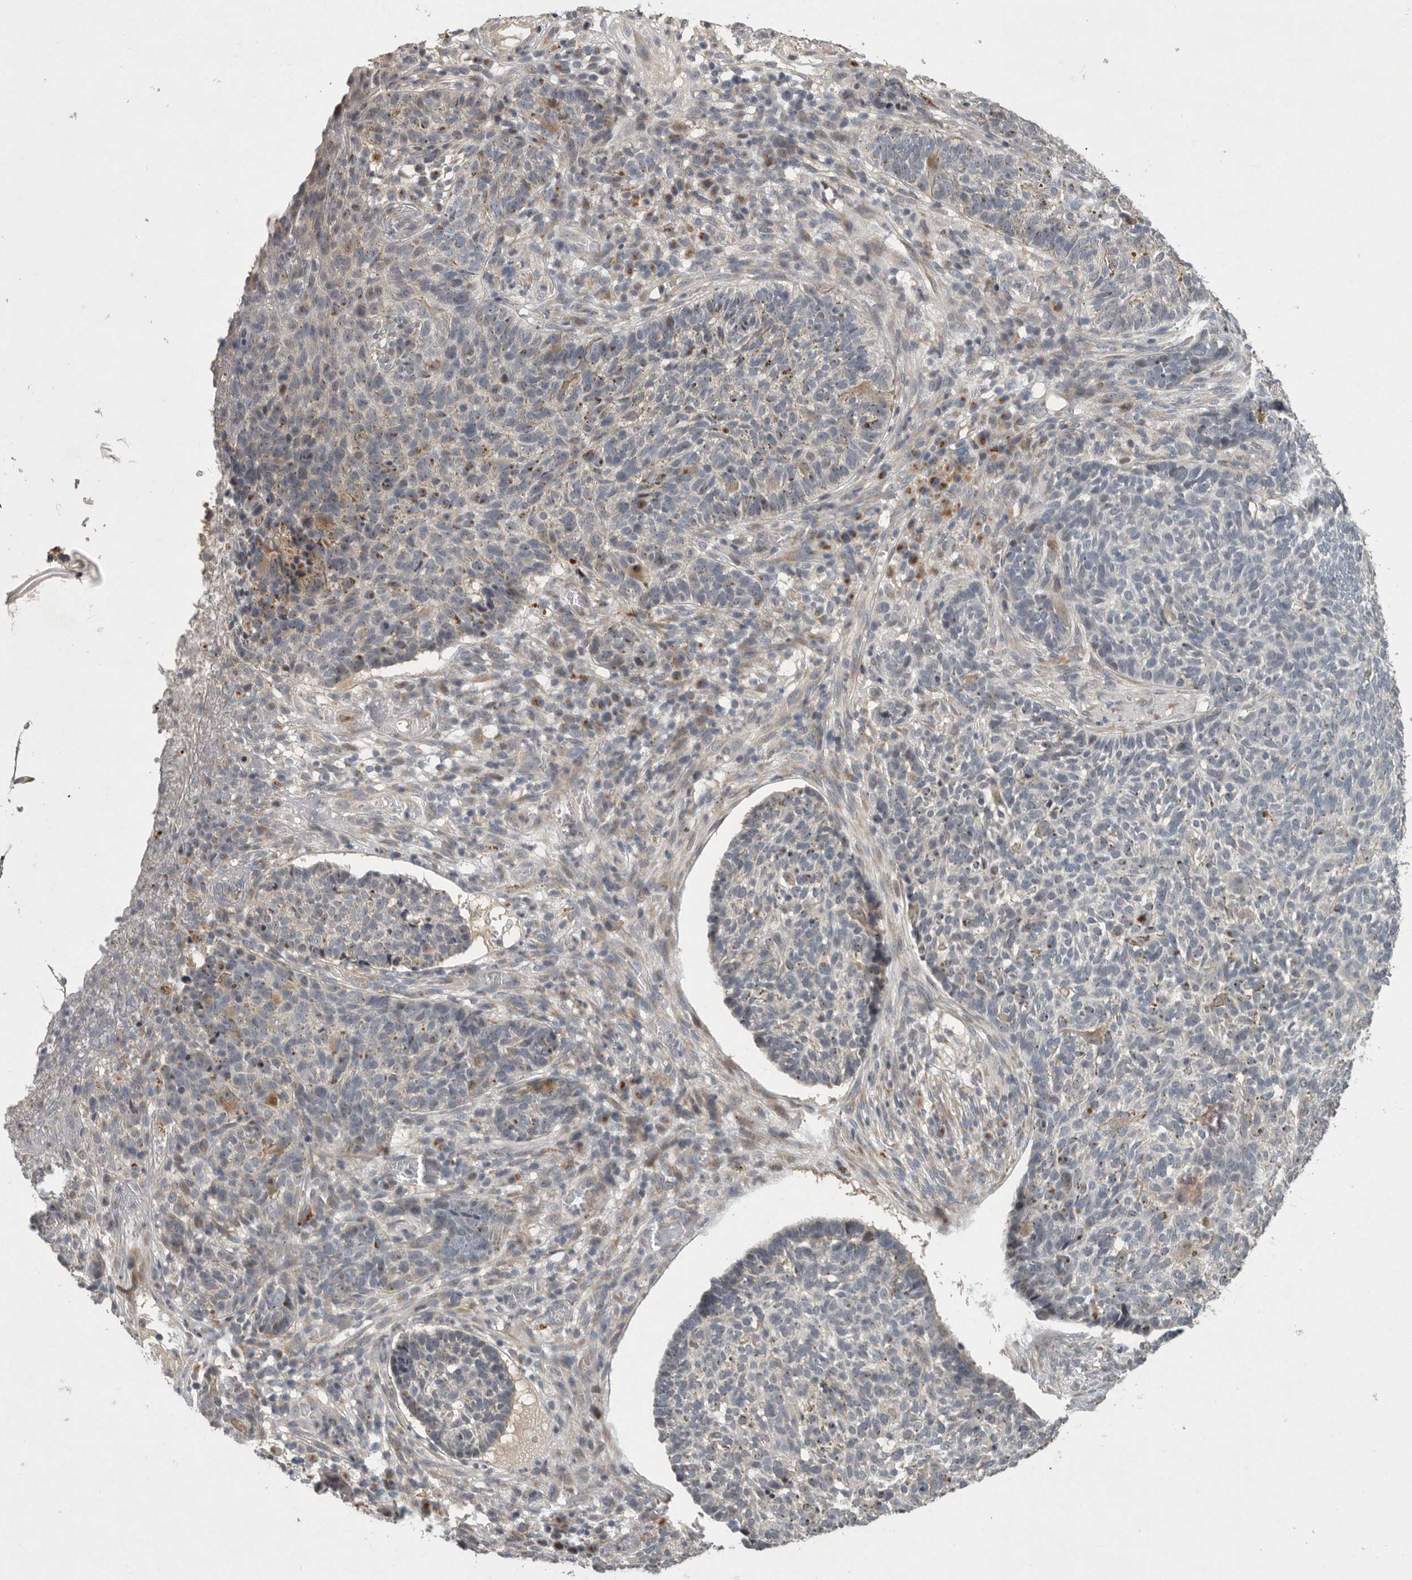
{"staining": {"intensity": "negative", "quantity": "none", "location": "none"}, "tissue": "skin cancer", "cell_type": "Tumor cells", "image_type": "cancer", "snomed": [{"axis": "morphology", "description": "Basal cell carcinoma"}, {"axis": "topography", "description": "Skin"}], "caption": "Immunohistochemical staining of skin basal cell carcinoma shows no significant staining in tumor cells. (Stains: DAB (3,3'-diaminobenzidine) immunohistochemistry with hematoxylin counter stain, Microscopy: brightfield microscopy at high magnification).", "gene": "MAN2A1", "patient": {"sex": "male", "age": 85}}